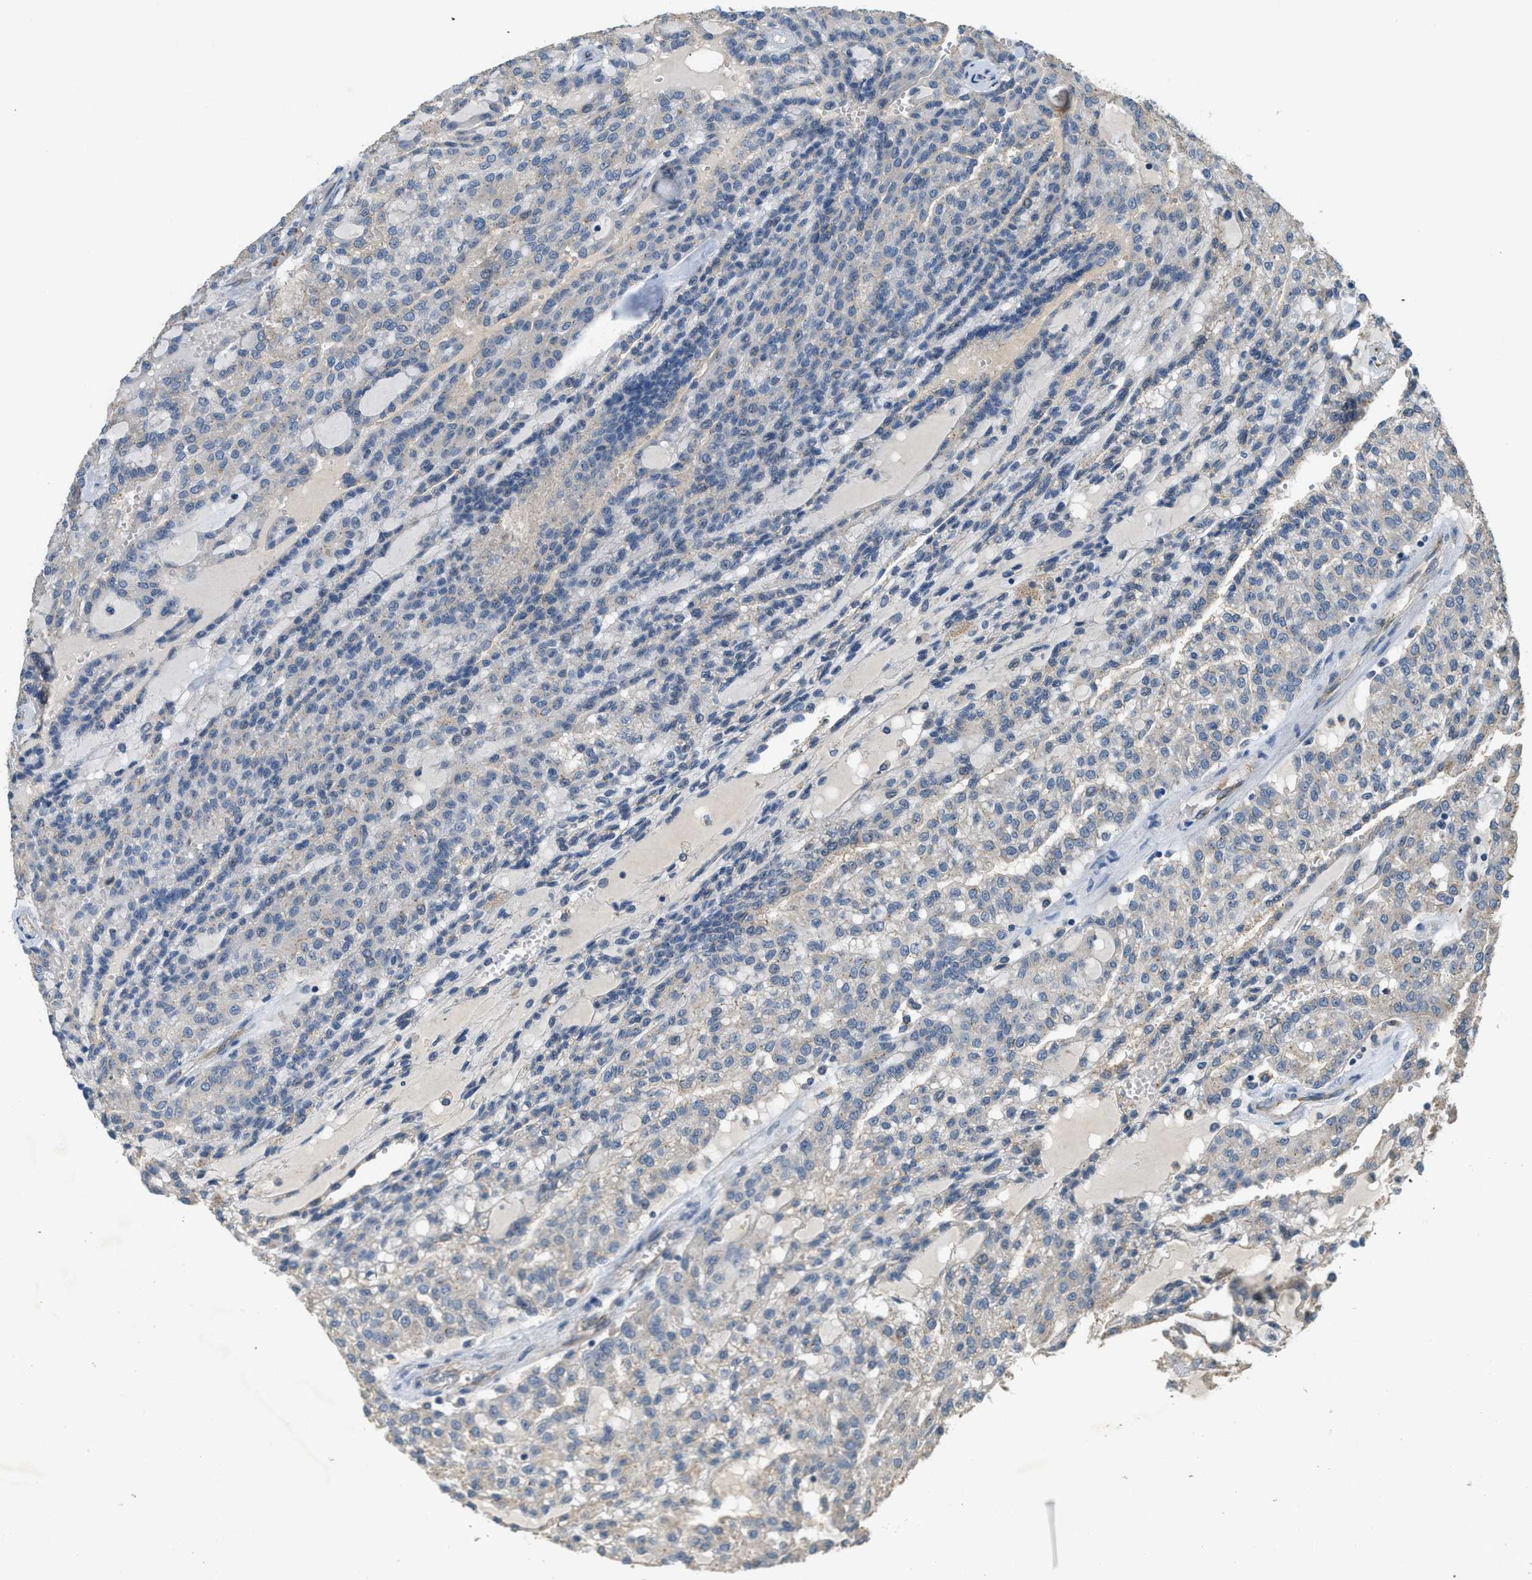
{"staining": {"intensity": "negative", "quantity": "none", "location": "none"}, "tissue": "renal cancer", "cell_type": "Tumor cells", "image_type": "cancer", "snomed": [{"axis": "morphology", "description": "Adenocarcinoma, NOS"}, {"axis": "topography", "description": "Kidney"}], "caption": "Immunohistochemical staining of renal cancer shows no significant staining in tumor cells.", "gene": "CFLAR", "patient": {"sex": "male", "age": 63}}